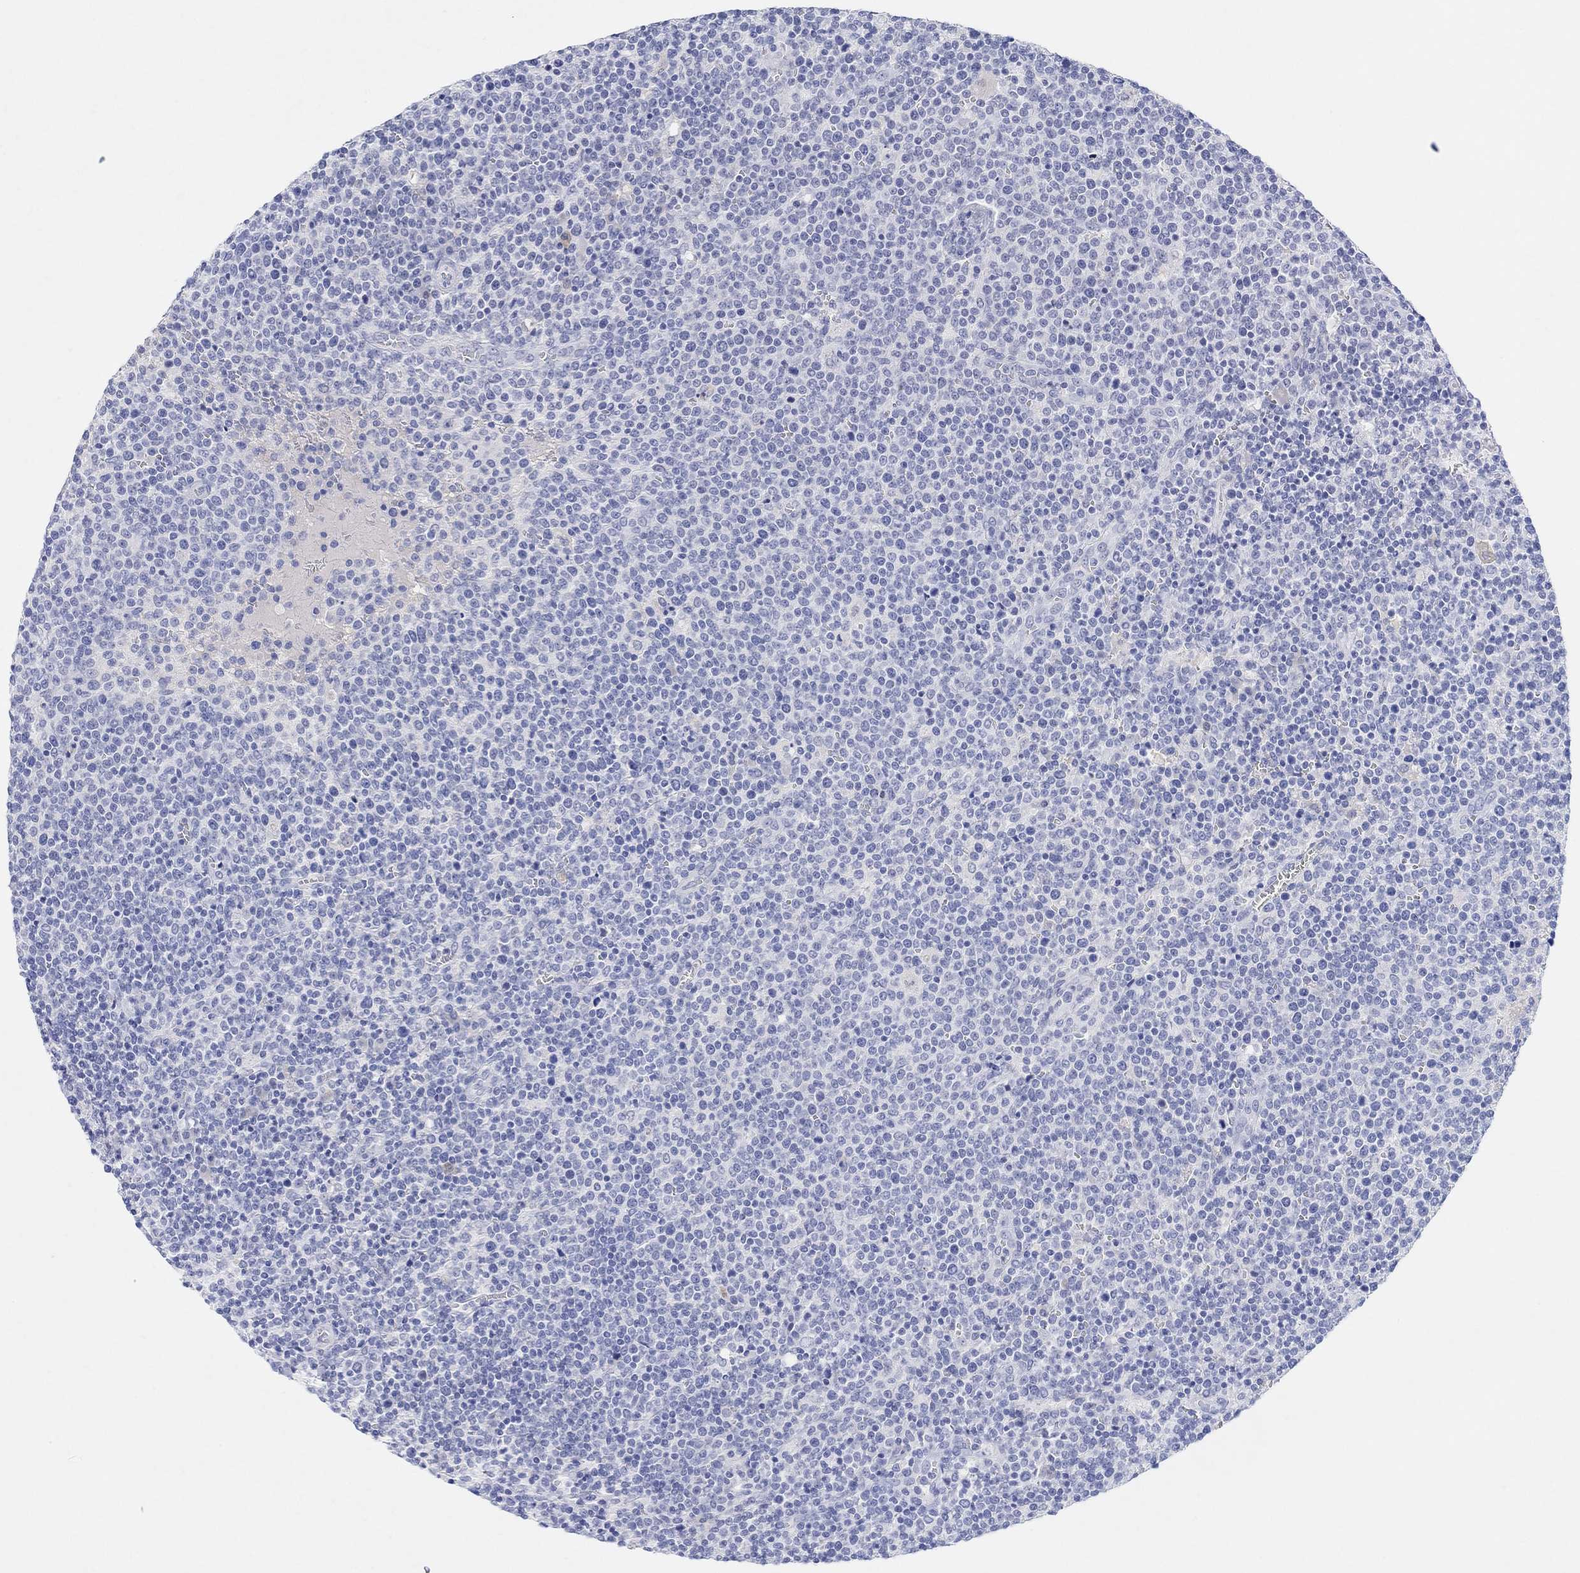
{"staining": {"intensity": "negative", "quantity": "none", "location": "none"}, "tissue": "lymphoma", "cell_type": "Tumor cells", "image_type": "cancer", "snomed": [{"axis": "morphology", "description": "Malignant lymphoma, non-Hodgkin's type, High grade"}, {"axis": "topography", "description": "Lymph node"}], "caption": "The image reveals no significant positivity in tumor cells of malignant lymphoma, non-Hodgkin's type (high-grade).", "gene": "TYR", "patient": {"sex": "male", "age": 61}}